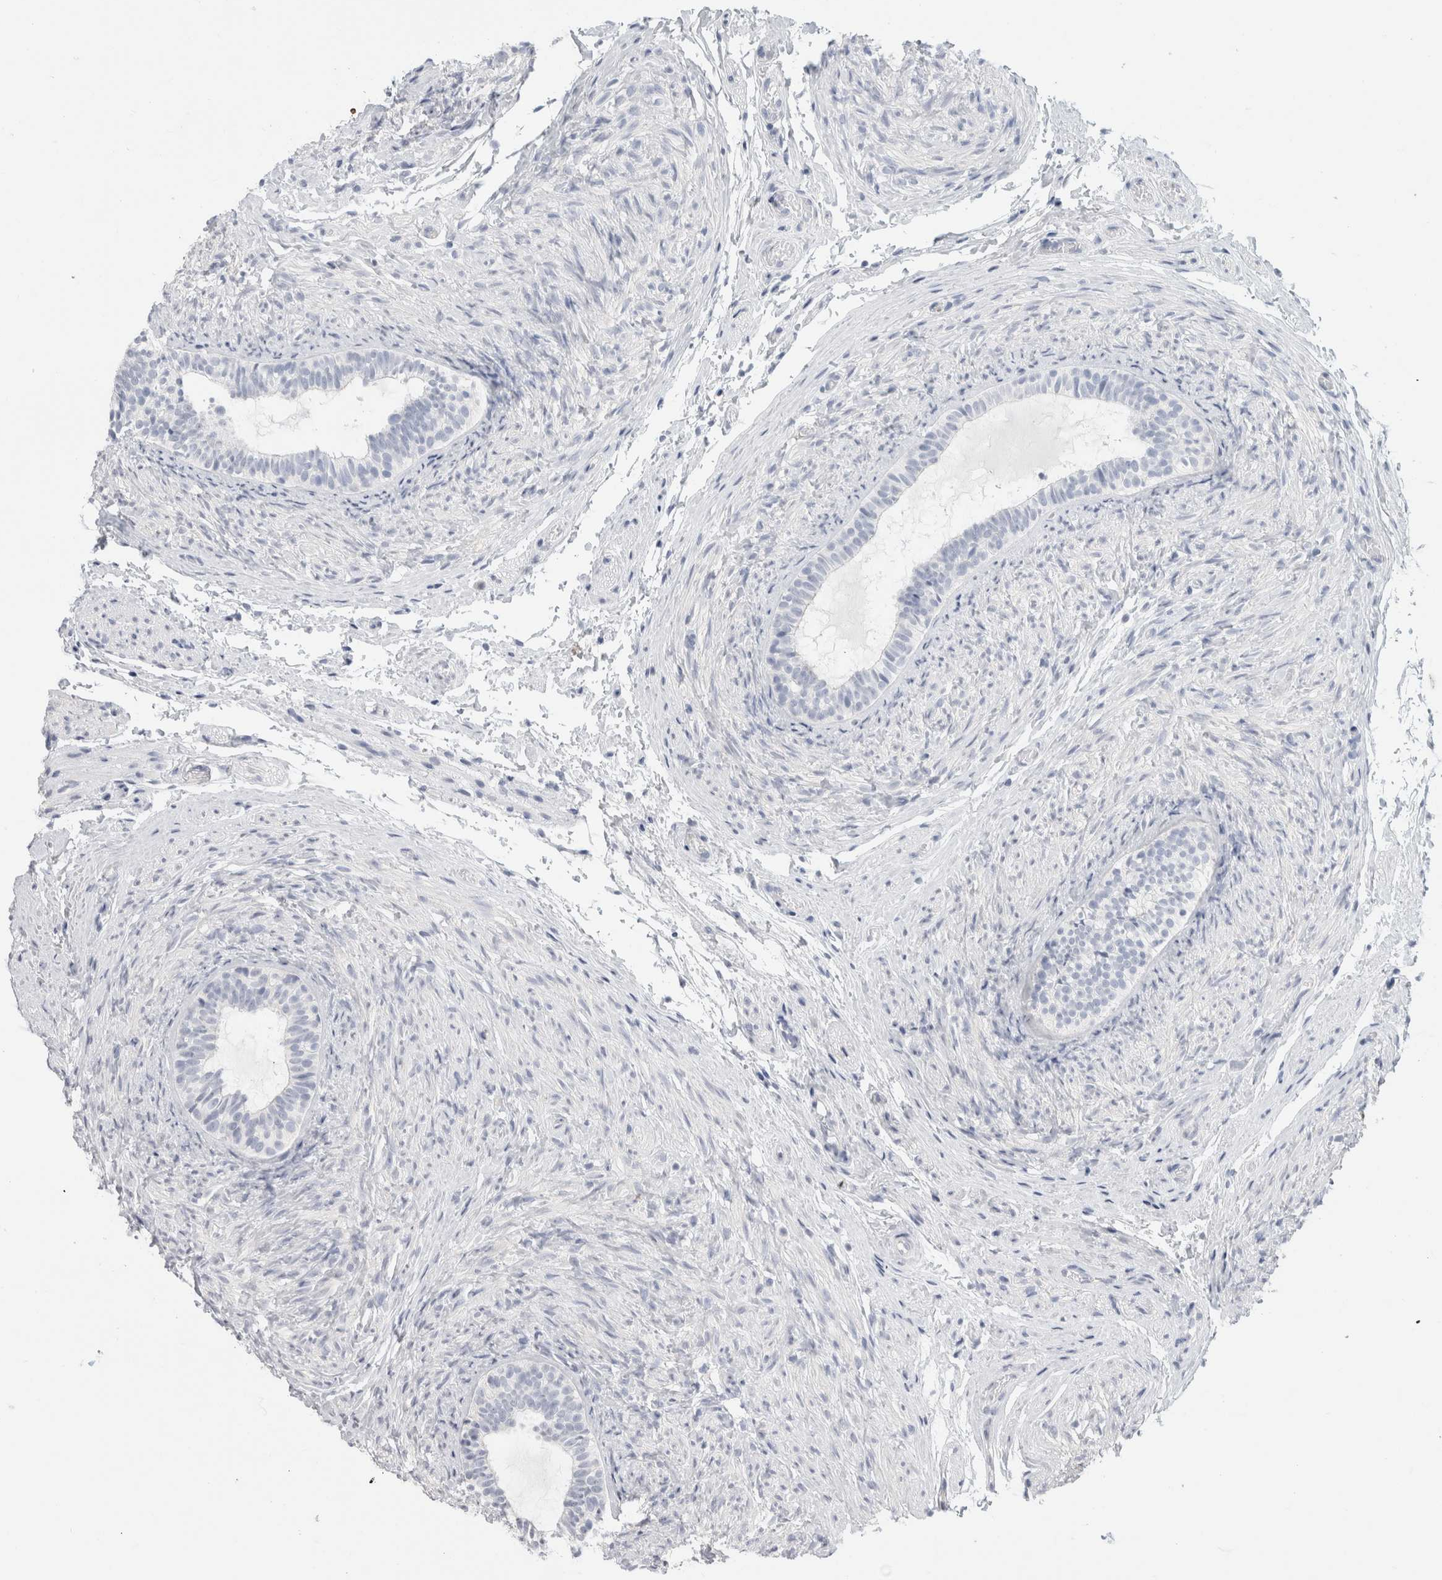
{"staining": {"intensity": "weak", "quantity": "<25%", "location": "cytoplasmic/membranous"}, "tissue": "epididymis", "cell_type": "Glandular cells", "image_type": "normal", "snomed": [{"axis": "morphology", "description": "Normal tissue, NOS"}, {"axis": "topography", "description": "Epididymis"}], "caption": "Micrograph shows no significant protein staining in glandular cells of unremarkable epididymis.", "gene": "BCAN", "patient": {"sex": "male", "age": 5}}